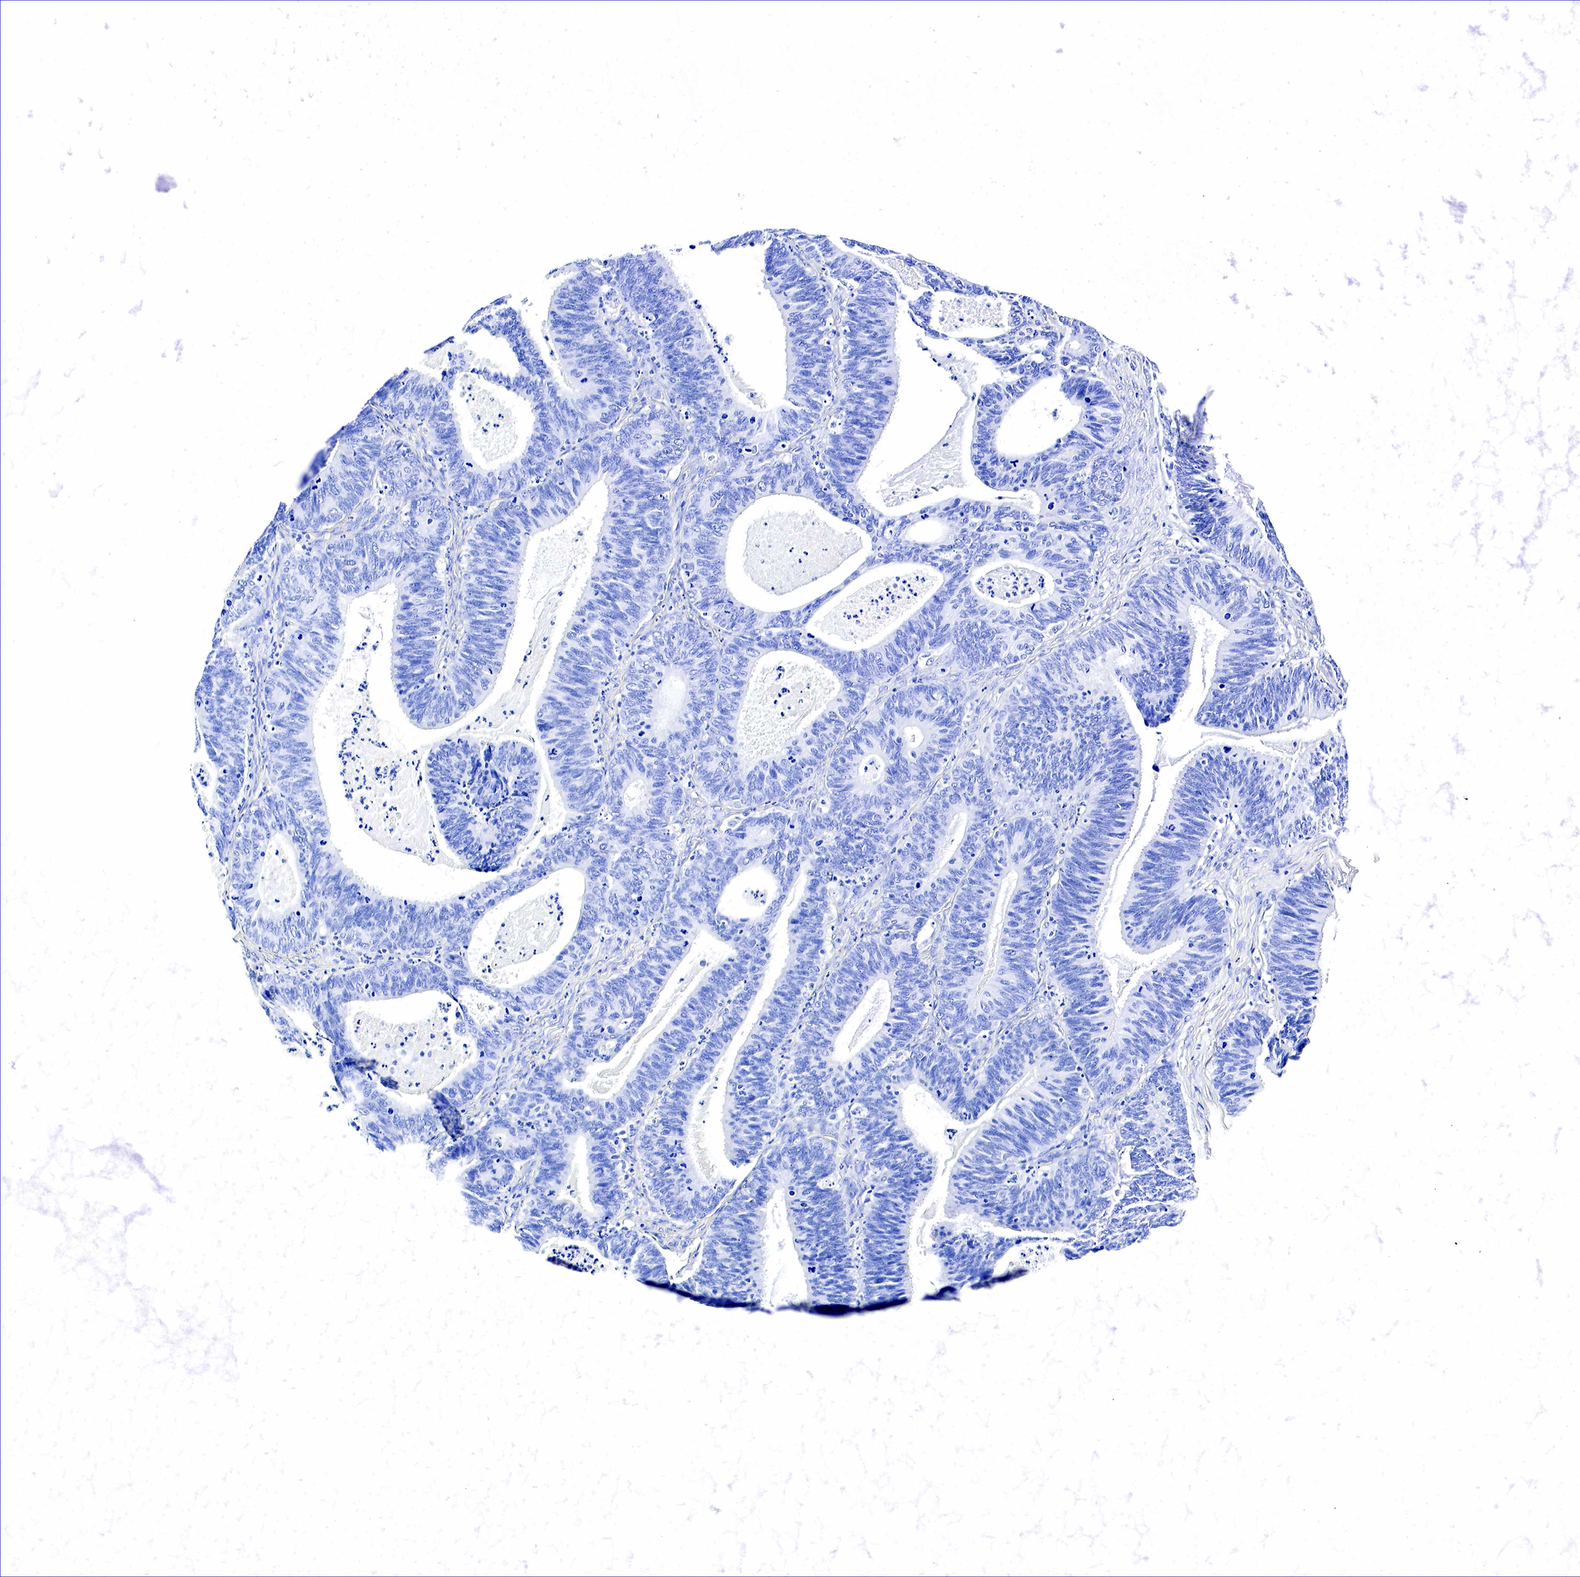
{"staining": {"intensity": "negative", "quantity": "none", "location": "none"}, "tissue": "ovarian cancer", "cell_type": "Tumor cells", "image_type": "cancer", "snomed": [{"axis": "morphology", "description": "Carcinoma, endometroid"}, {"axis": "topography", "description": "Ovary"}], "caption": "A histopathology image of human ovarian endometroid carcinoma is negative for staining in tumor cells.", "gene": "GAST", "patient": {"sex": "female", "age": 52}}